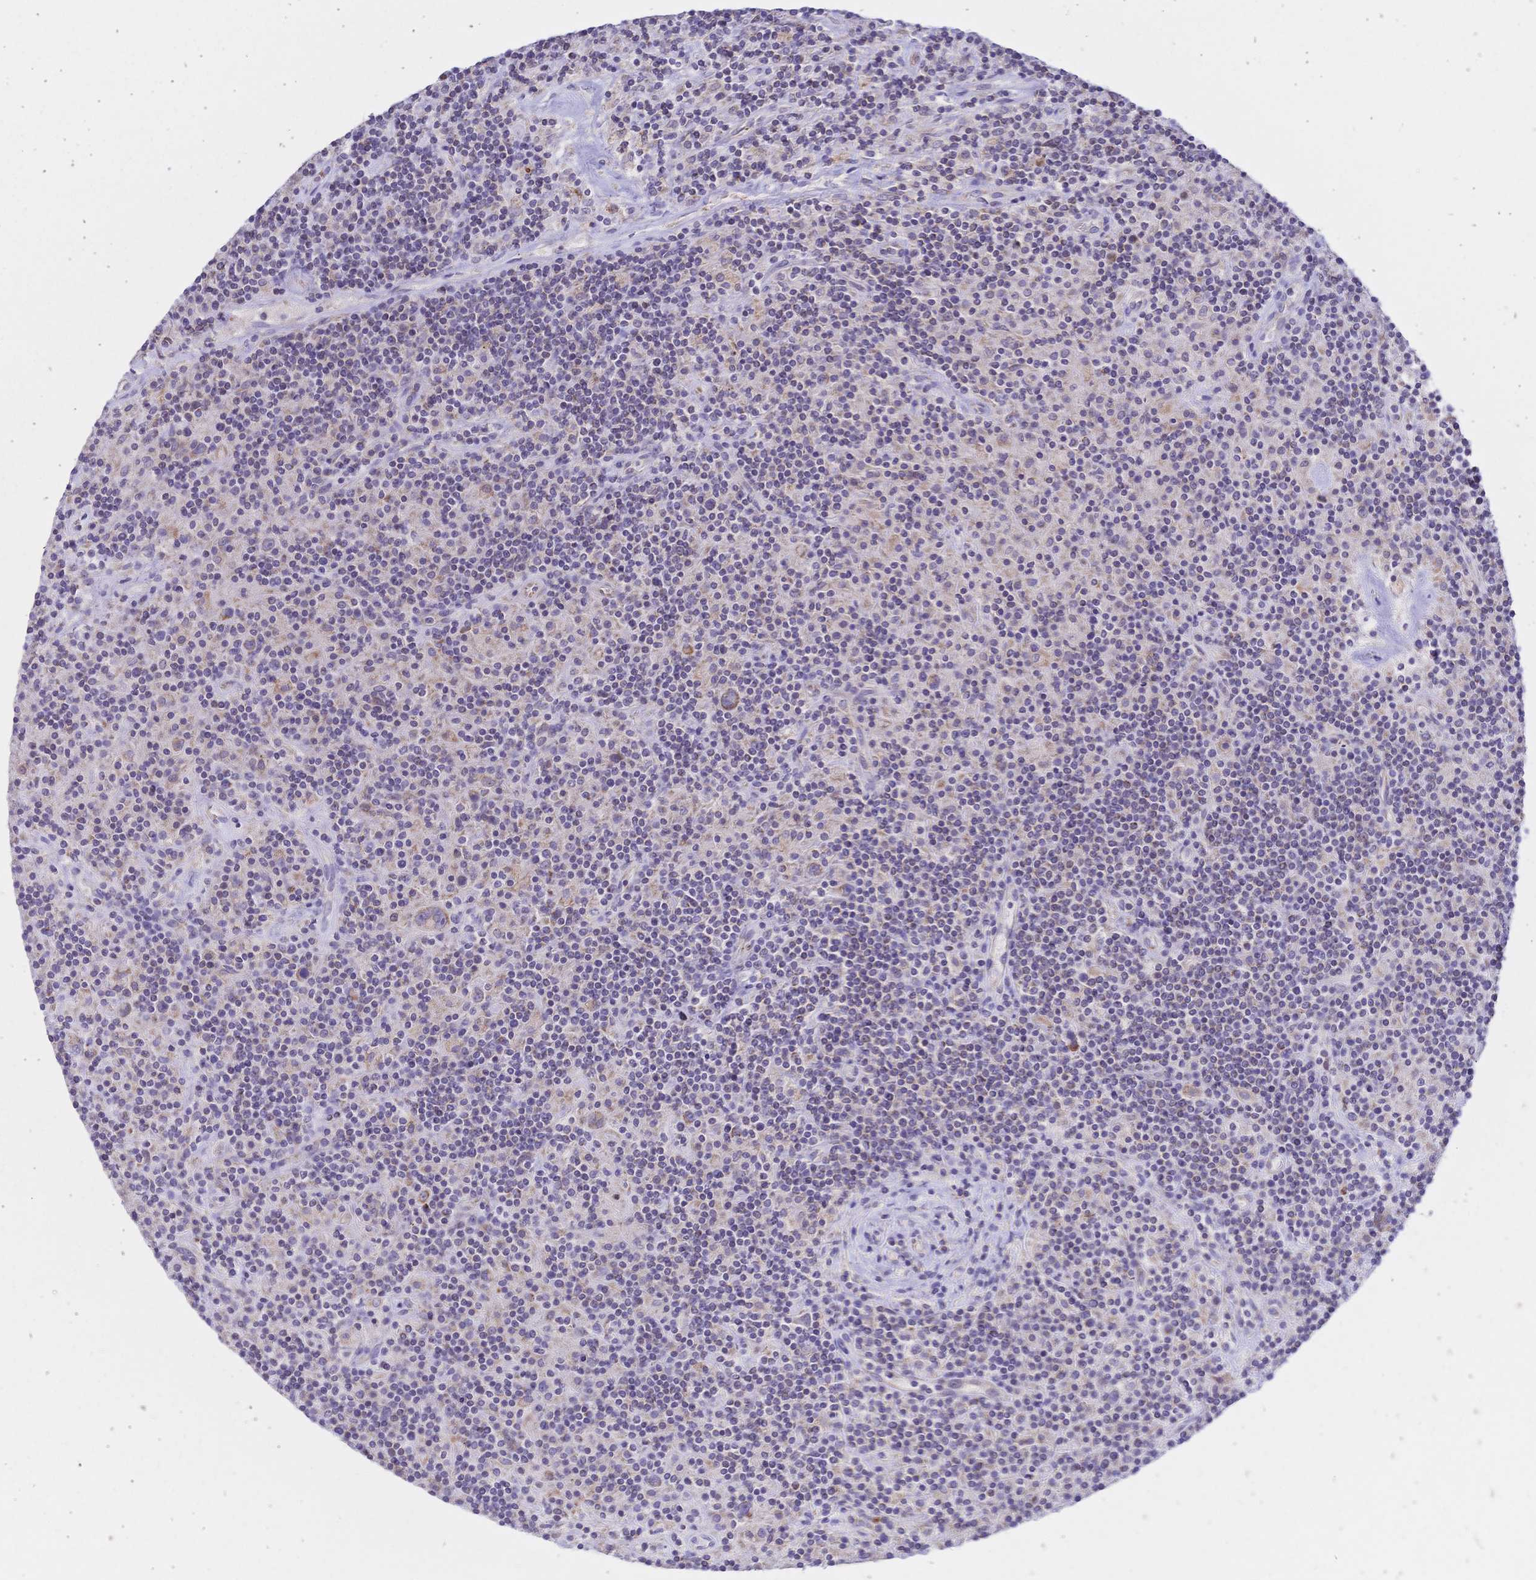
{"staining": {"intensity": "moderate", "quantity": ">75%", "location": "cytoplasmic/membranous"}, "tissue": "lymphoma", "cell_type": "Tumor cells", "image_type": "cancer", "snomed": [{"axis": "morphology", "description": "Hodgkin's disease, NOS"}, {"axis": "topography", "description": "Lymph node"}], "caption": "IHC micrograph of human lymphoma stained for a protein (brown), which reveals medium levels of moderate cytoplasmic/membranous positivity in approximately >75% of tumor cells.", "gene": "CLEC18B", "patient": {"sex": "male", "age": 70}}